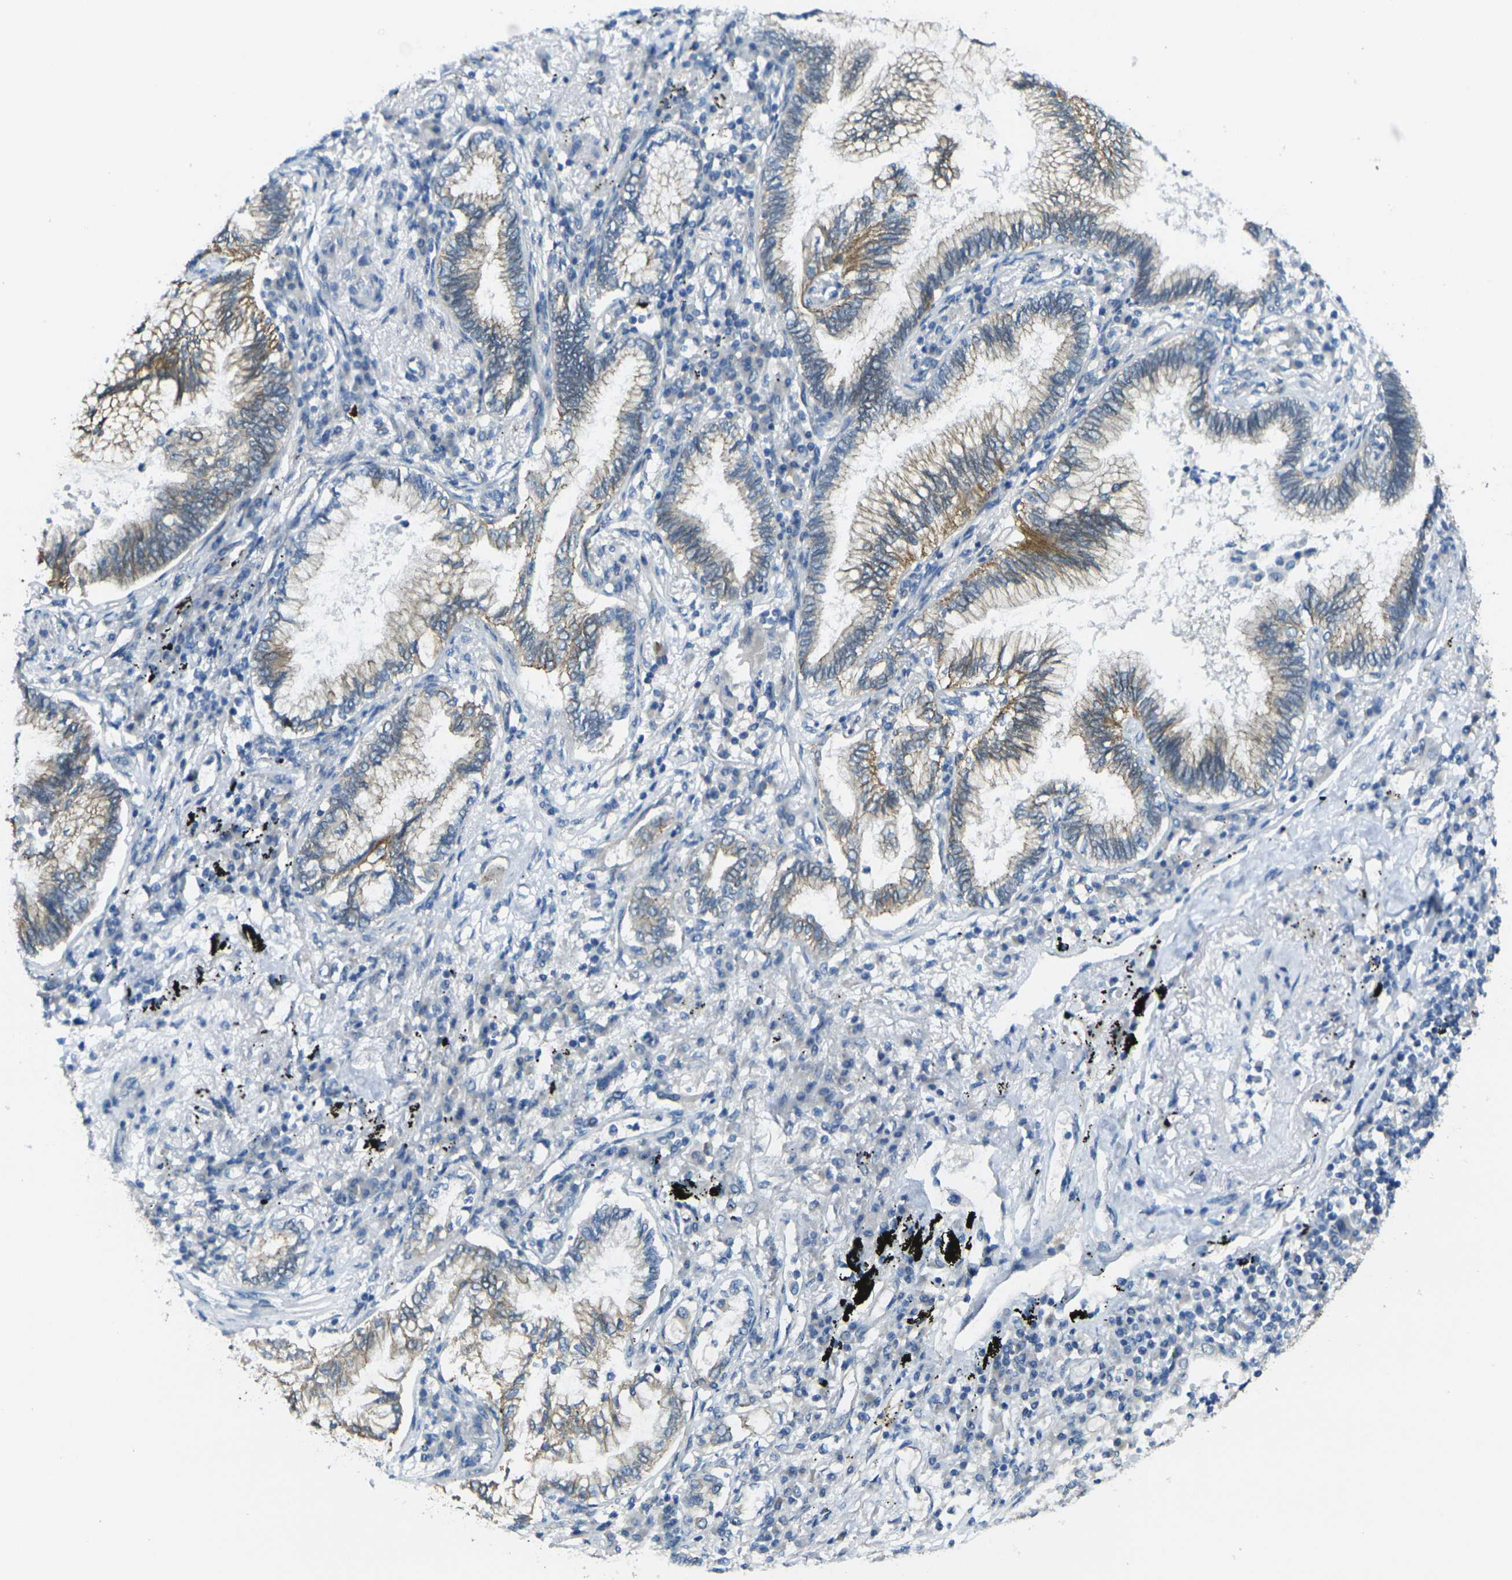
{"staining": {"intensity": "moderate", "quantity": "<25%", "location": "cytoplasmic/membranous"}, "tissue": "lung cancer", "cell_type": "Tumor cells", "image_type": "cancer", "snomed": [{"axis": "morphology", "description": "Normal tissue, NOS"}, {"axis": "morphology", "description": "Adenocarcinoma, NOS"}, {"axis": "topography", "description": "Bronchus"}, {"axis": "topography", "description": "Lung"}], "caption": "An image of adenocarcinoma (lung) stained for a protein exhibits moderate cytoplasmic/membranous brown staining in tumor cells.", "gene": "RHBDD1", "patient": {"sex": "female", "age": 70}}